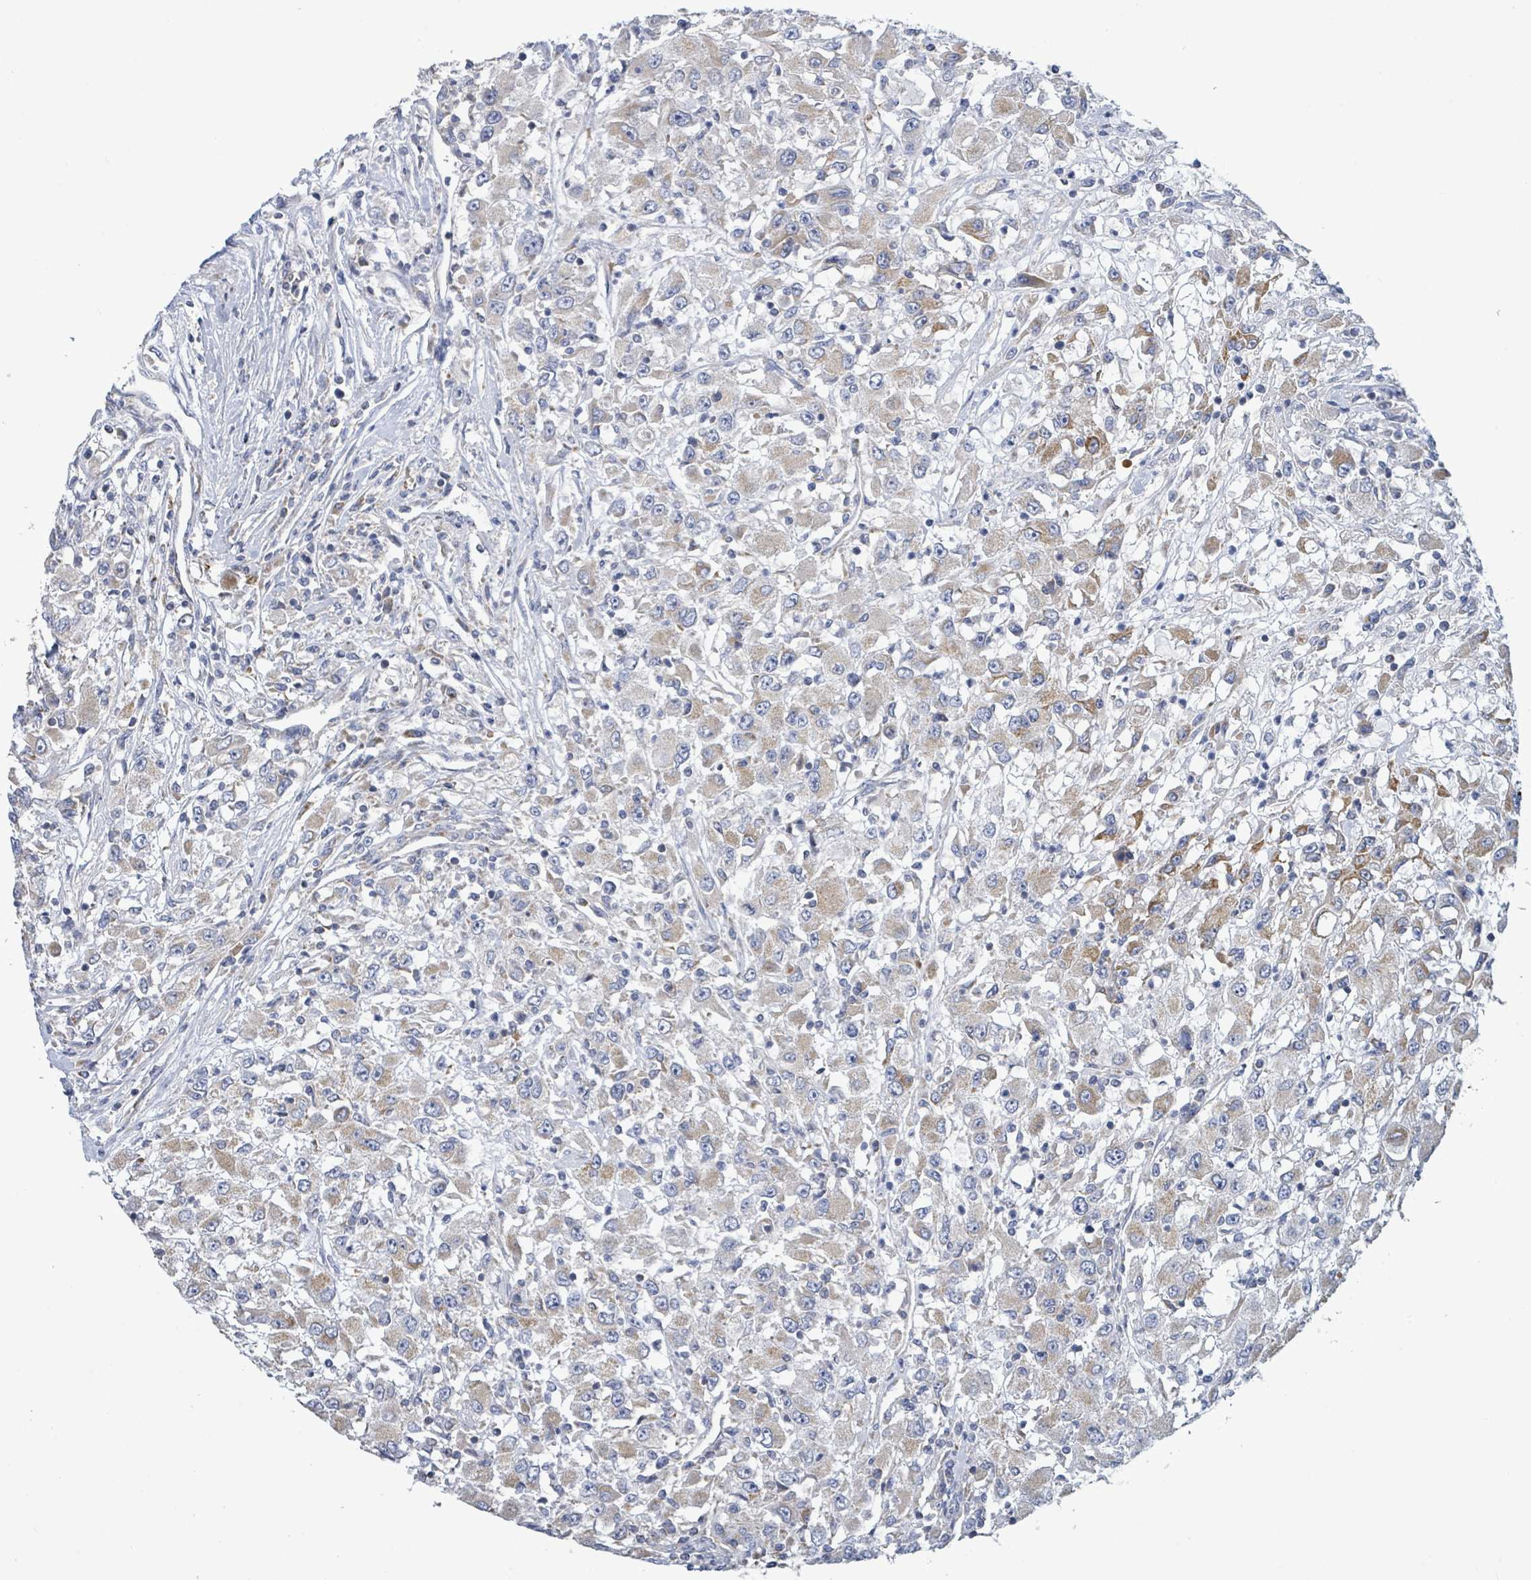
{"staining": {"intensity": "moderate", "quantity": "25%-75%", "location": "cytoplasmic/membranous"}, "tissue": "renal cancer", "cell_type": "Tumor cells", "image_type": "cancer", "snomed": [{"axis": "morphology", "description": "Adenocarcinoma, NOS"}, {"axis": "topography", "description": "Kidney"}], "caption": "Protein analysis of adenocarcinoma (renal) tissue displays moderate cytoplasmic/membranous positivity in about 25%-75% of tumor cells.", "gene": "SUCLG2", "patient": {"sex": "female", "age": 67}}